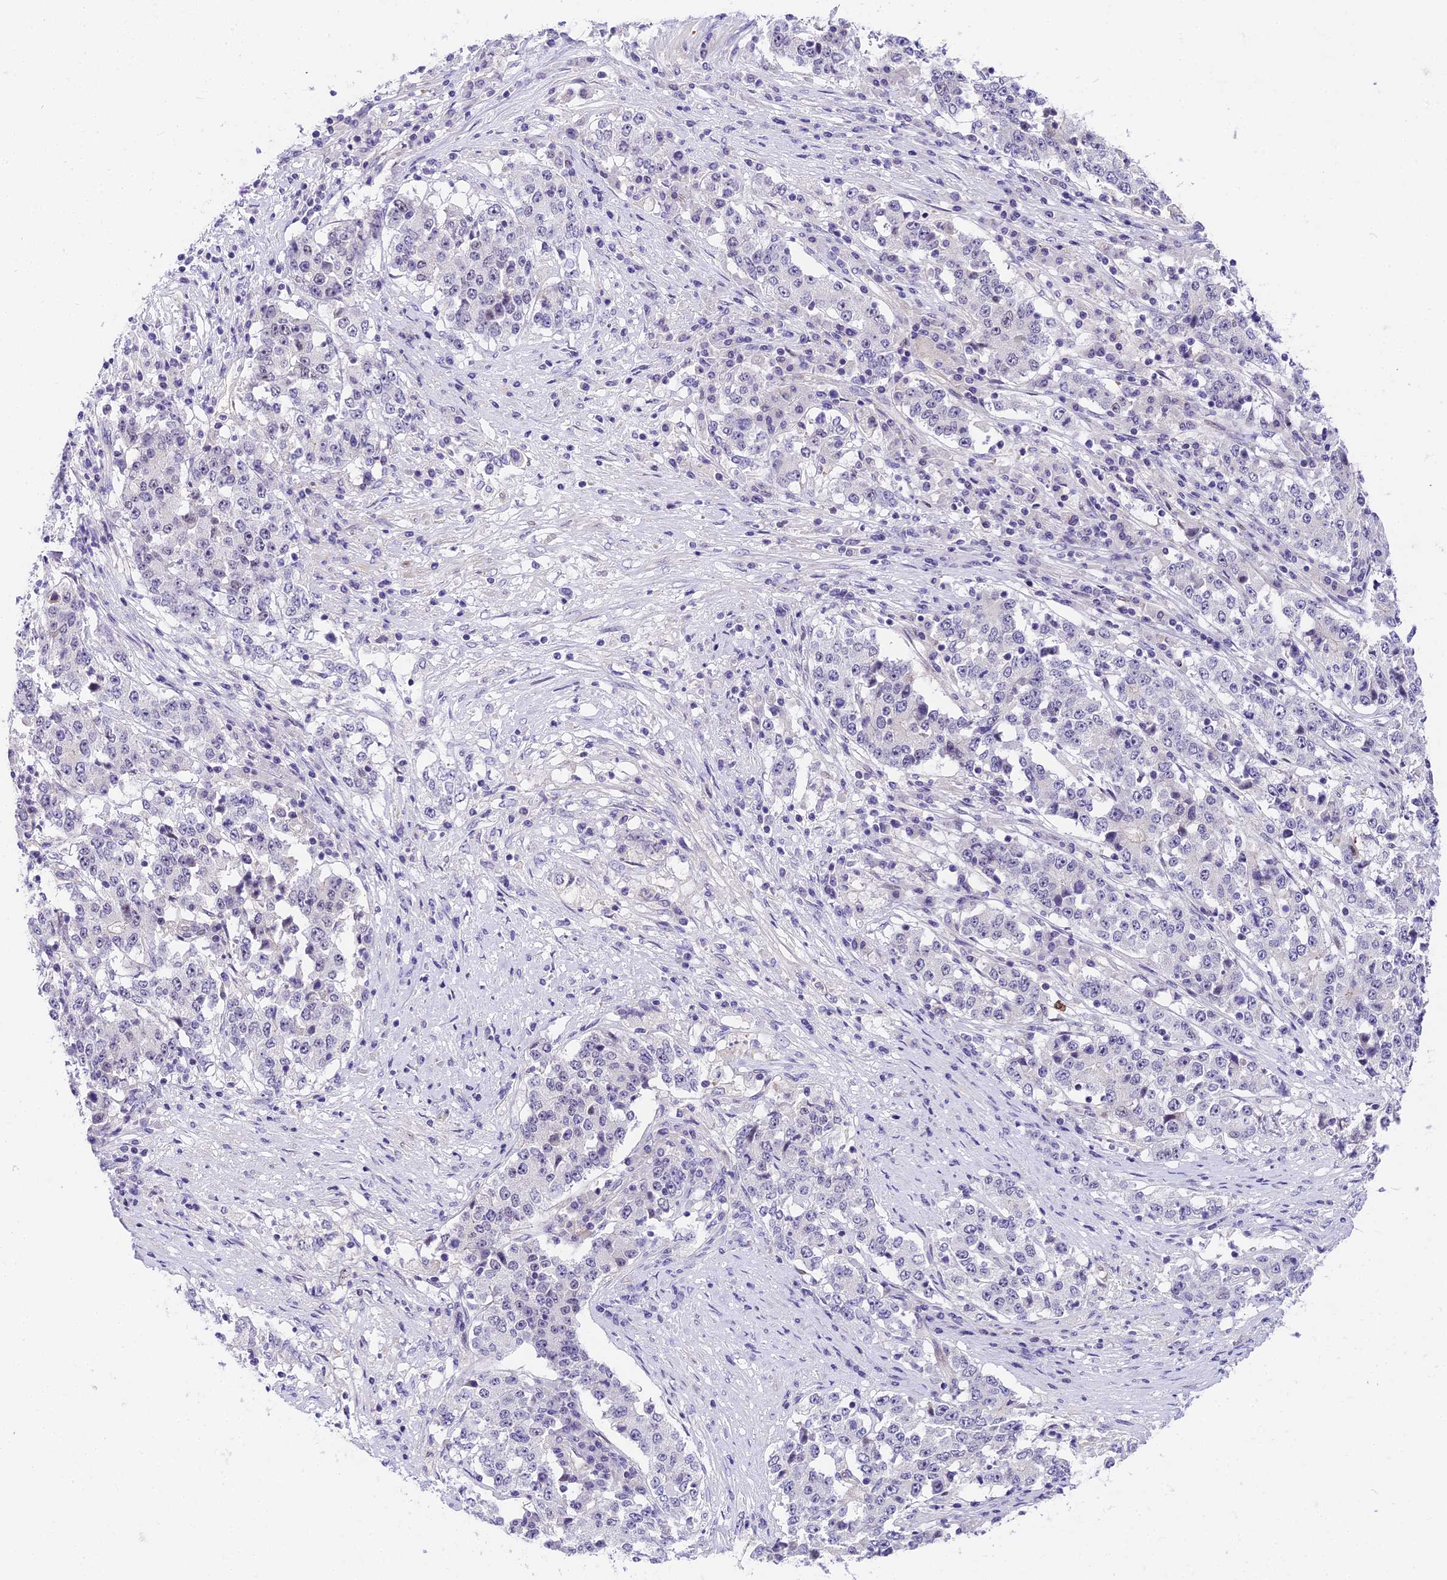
{"staining": {"intensity": "negative", "quantity": "none", "location": "none"}, "tissue": "stomach cancer", "cell_type": "Tumor cells", "image_type": "cancer", "snomed": [{"axis": "morphology", "description": "Adenocarcinoma, NOS"}, {"axis": "topography", "description": "Stomach"}], "caption": "There is no significant staining in tumor cells of stomach cancer (adenocarcinoma).", "gene": "MIDN", "patient": {"sex": "male", "age": 59}}